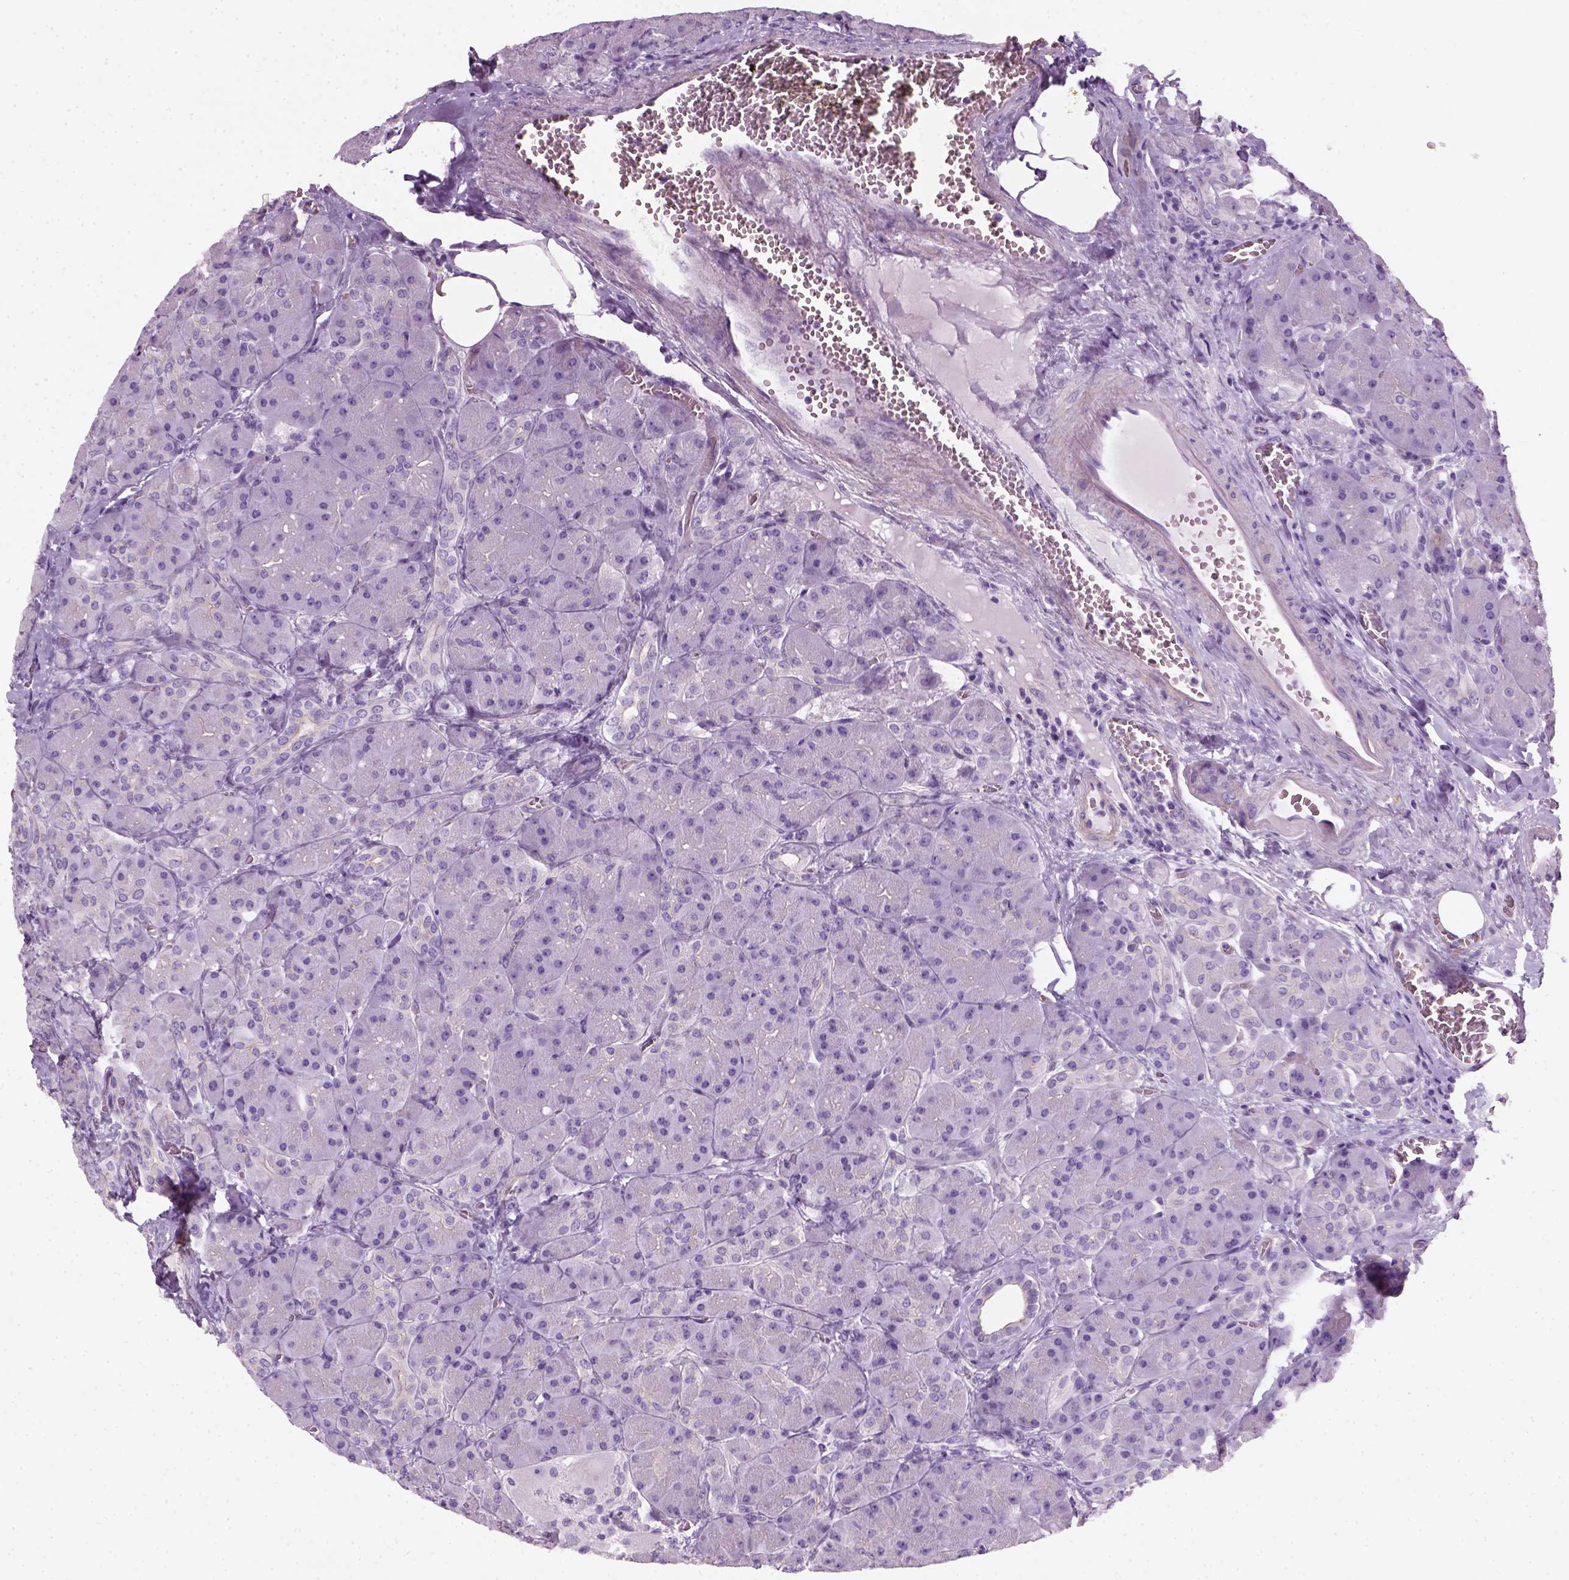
{"staining": {"intensity": "negative", "quantity": "none", "location": "none"}, "tissue": "pancreas", "cell_type": "Exocrine glandular cells", "image_type": "normal", "snomed": [{"axis": "morphology", "description": "Normal tissue, NOS"}, {"axis": "topography", "description": "Pancreas"}], "caption": "A photomicrograph of human pancreas is negative for staining in exocrine glandular cells. Nuclei are stained in blue.", "gene": "FAM161A", "patient": {"sex": "male", "age": 55}}